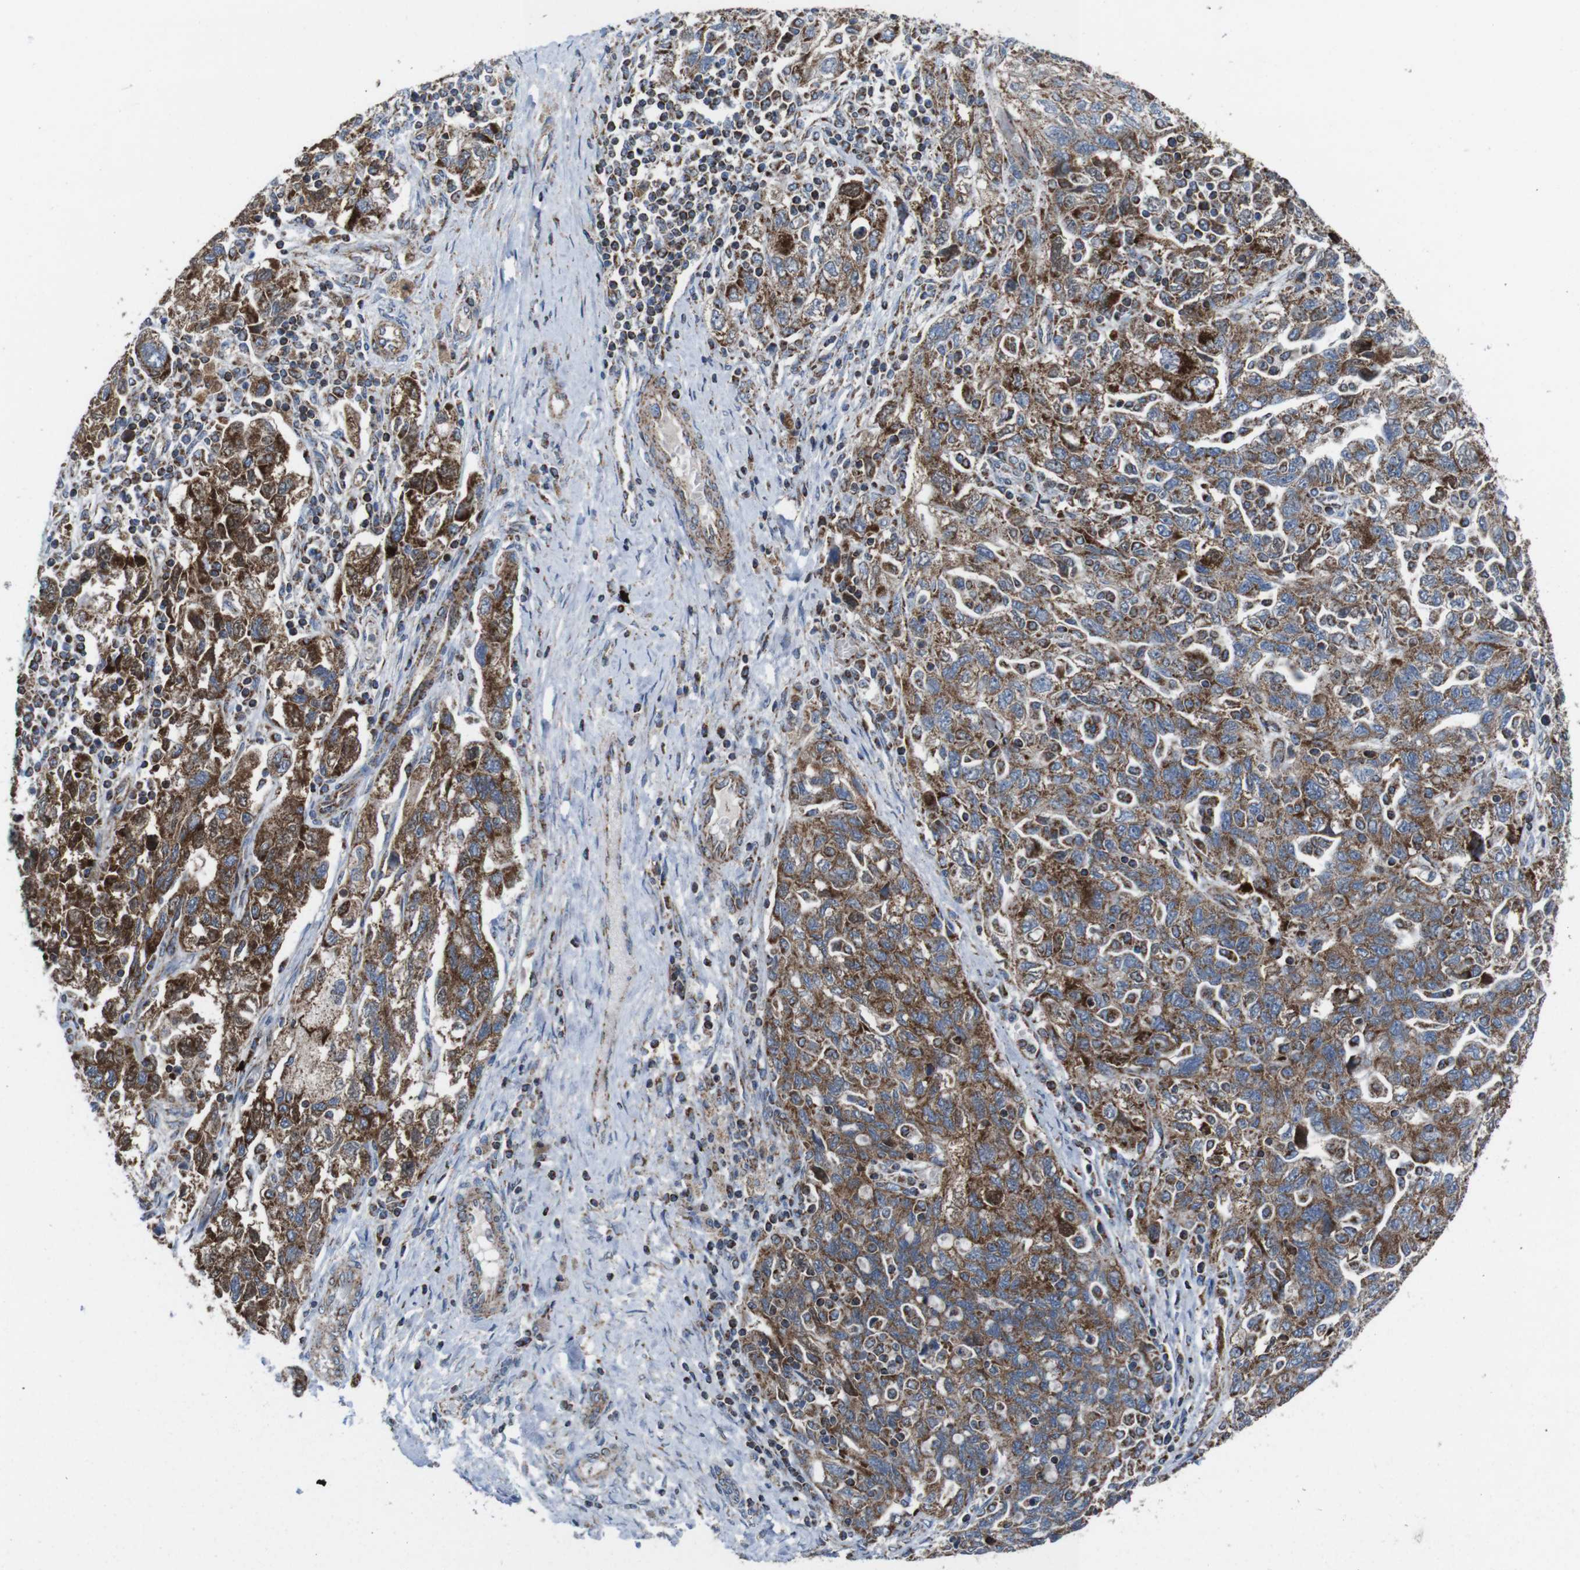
{"staining": {"intensity": "strong", "quantity": "25%-75%", "location": "cytoplasmic/membranous"}, "tissue": "ovarian cancer", "cell_type": "Tumor cells", "image_type": "cancer", "snomed": [{"axis": "morphology", "description": "Carcinoma, NOS"}, {"axis": "morphology", "description": "Cystadenocarcinoma, serous, NOS"}, {"axis": "topography", "description": "Ovary"}], "caption": "Immunohistochemical staining of human ovarian cancer exhibits high levels of strong cytoplasmic/membranous expression in approximately 25%-75% of tumor cells. (IHC, brightfield microscopy, high magnification).", "gene": "HK1", "patient": {"sex": "female", "age": 69}}